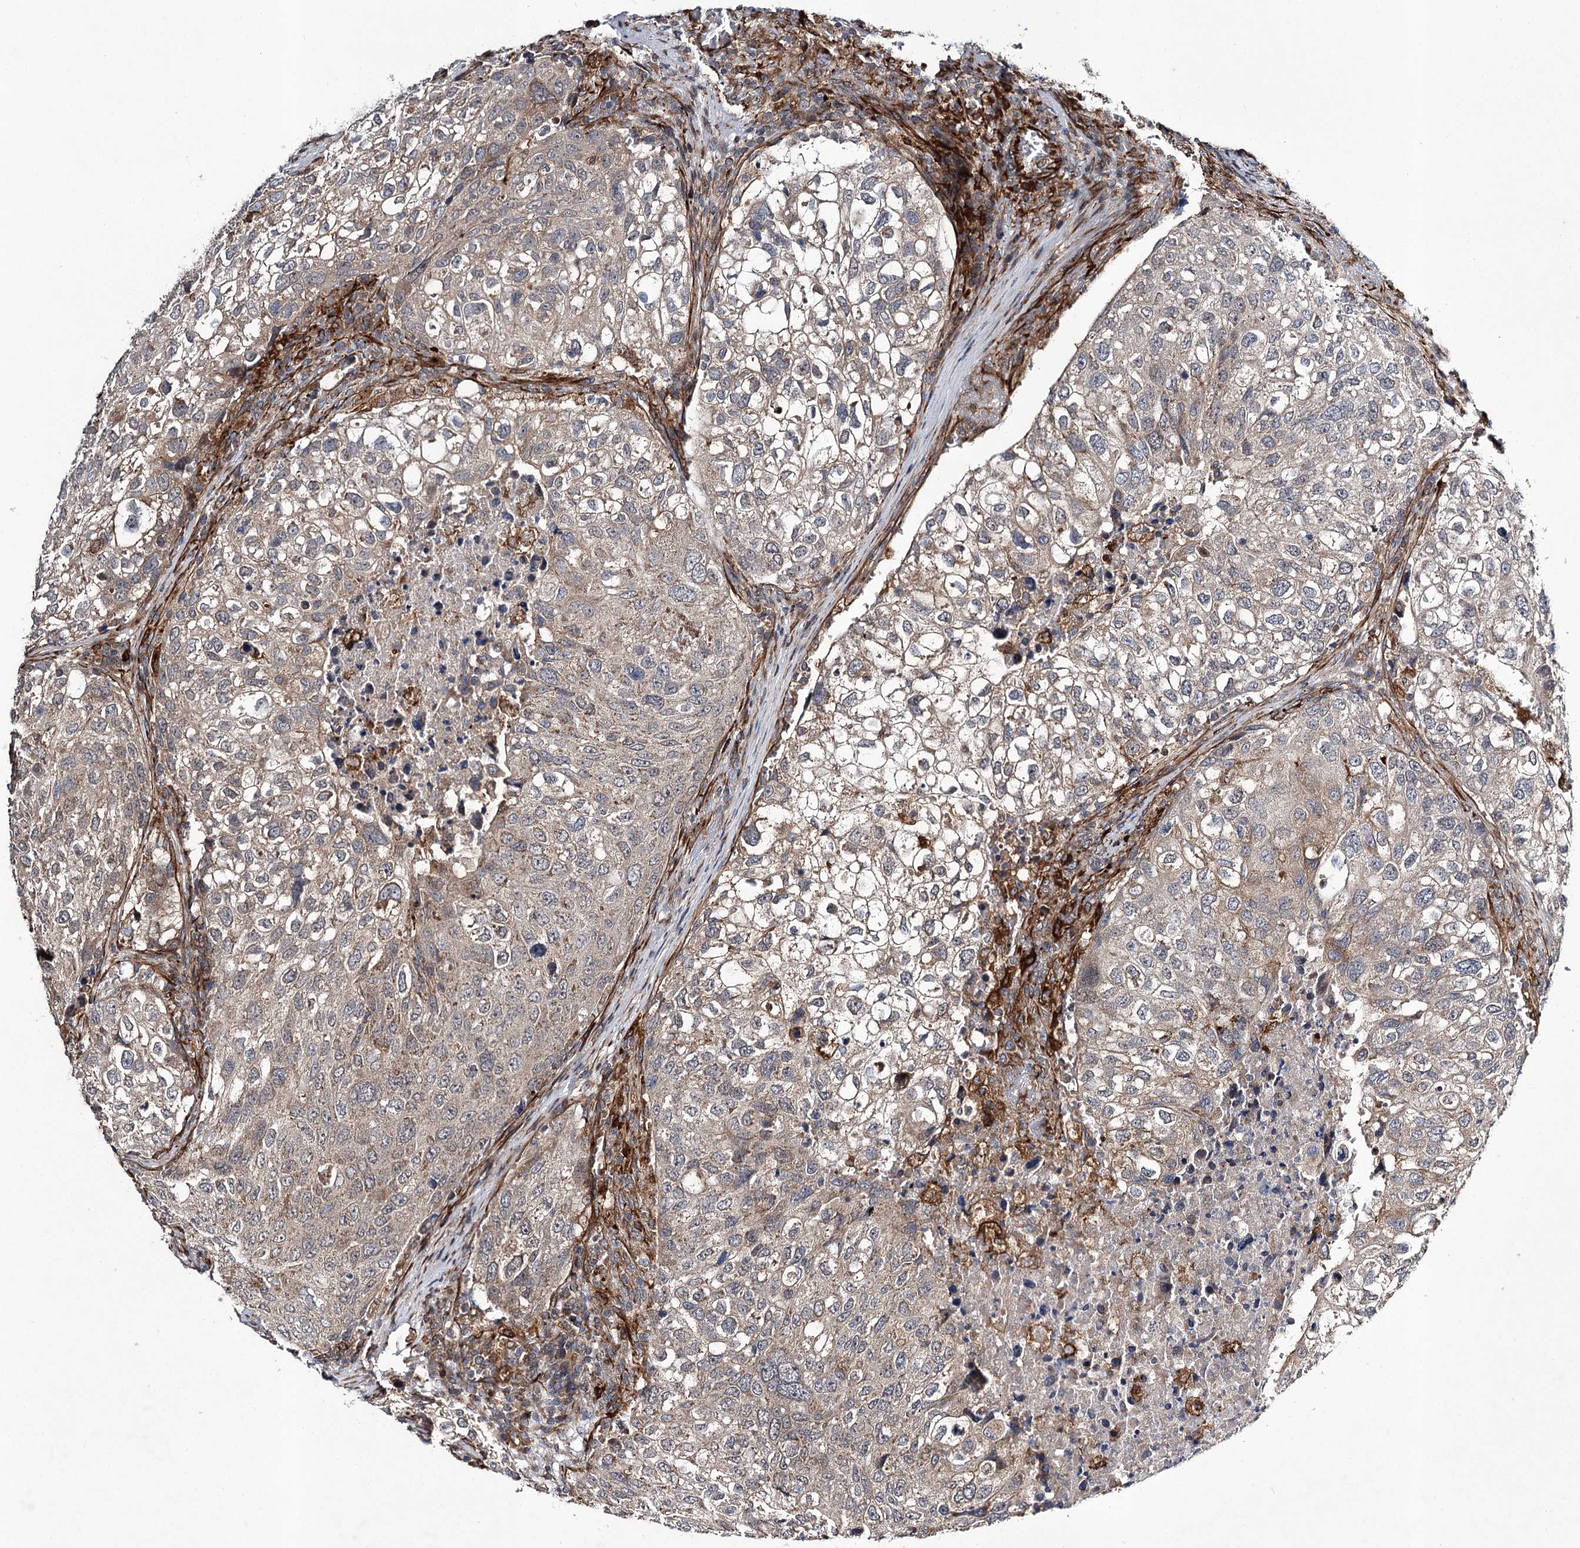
{"staining": {"intensity": "weak", "quantity": "<25%", "location": "cytoplasmic/membranous"}, "tissue": "urothelial cancer", "cell_type": "Tumor cells", "image_type": "cancer", "snomed": [{"axis": "morphology", "description": "Urothelial carcinoma, High grade"}, {"axis": "topography", "description": "Lymph node"}, {"axis": "topography", "description": "Urinary bladder"}], "caption": "High magnification brightfield microscopy of urothelial carcinoma (high-grade) stained with DAB (3,3'-diaminobenzidine) (brown) and counterstained with hematoxylin (blue): tumor cells show no significant expression. (Stains: DAB immunohistochemistry (IHC) with hematoxylin counter stain, Microscopy: brightfield microscopy at high magnification).", "gene": "DPEP2", "patient": {"sex": "male", "age": 51}}